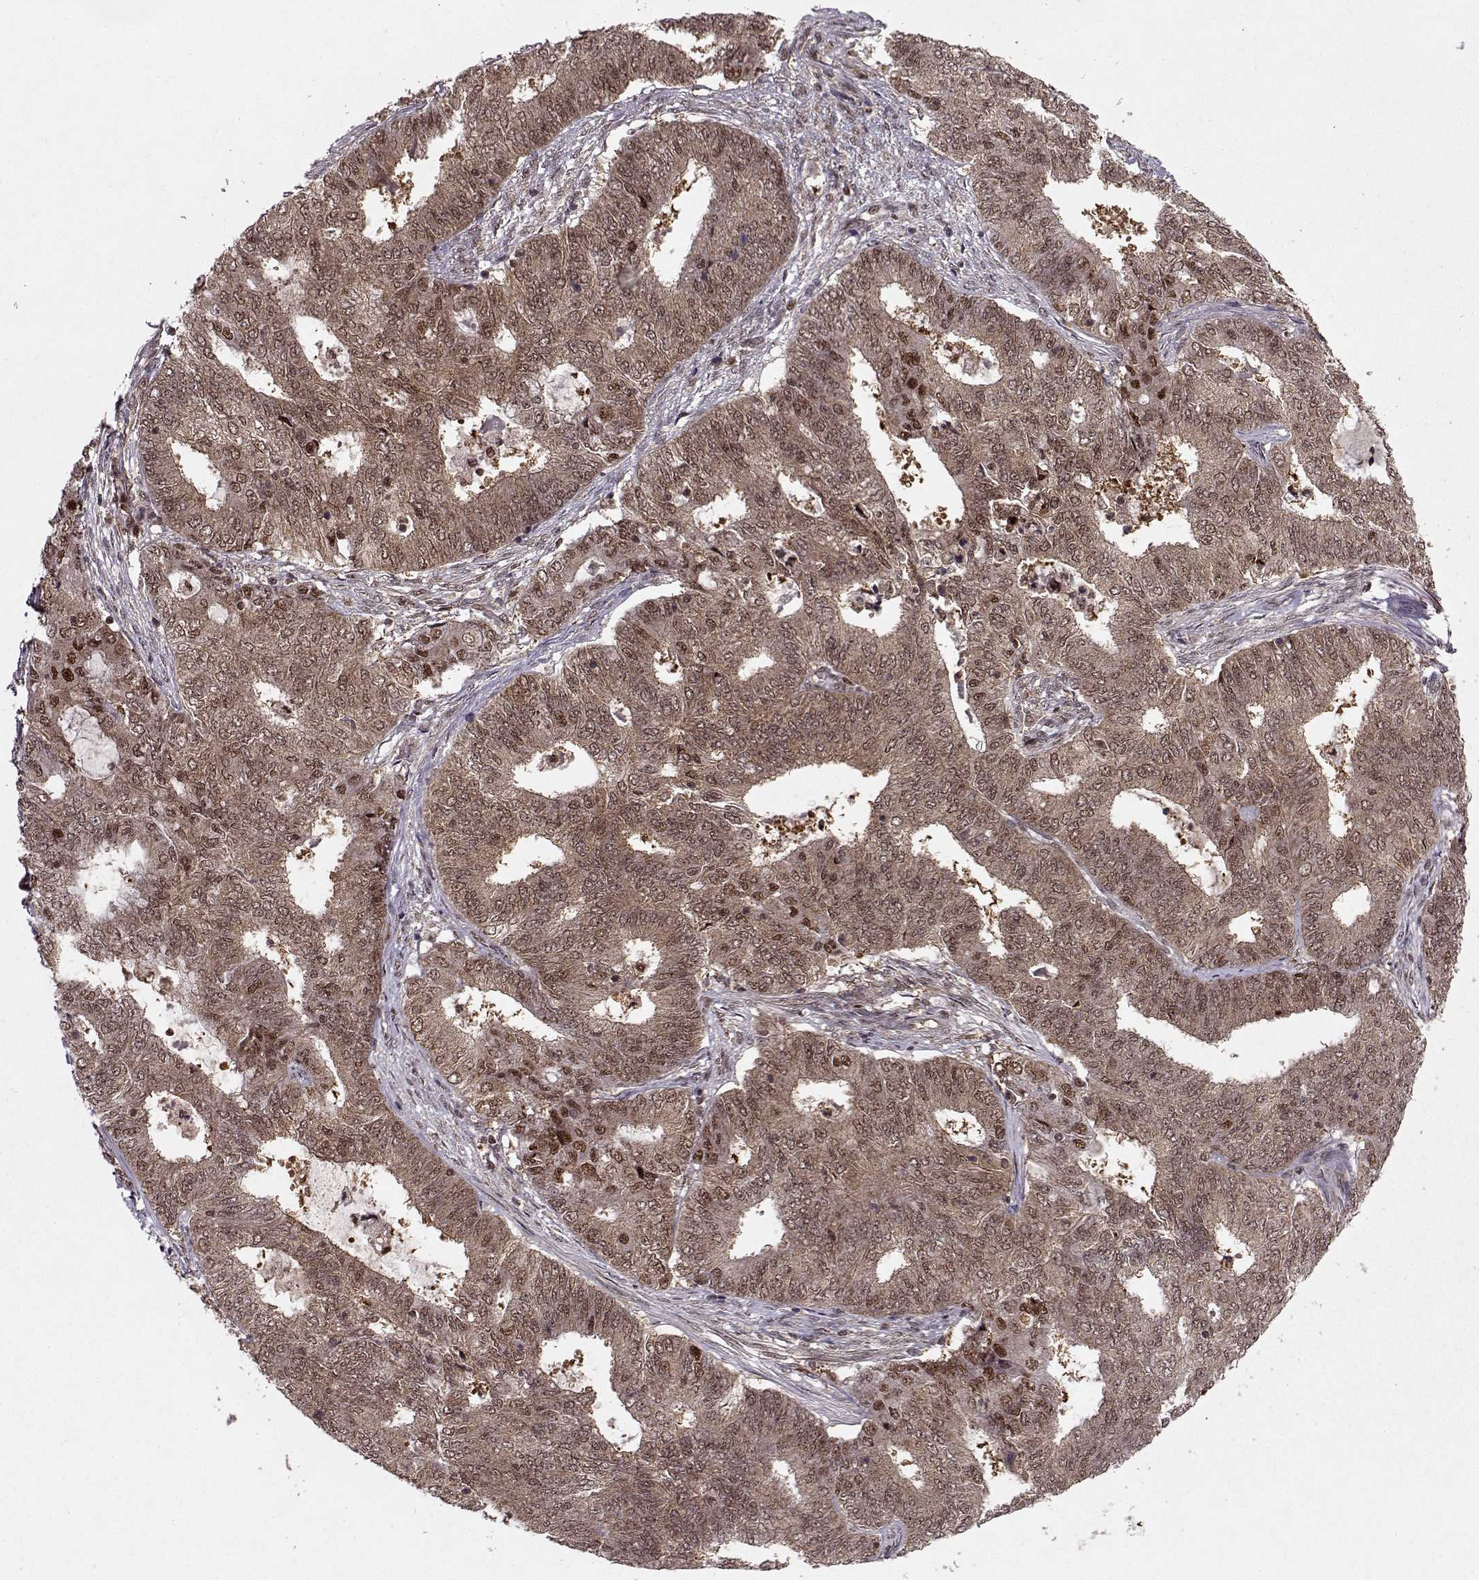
{"staining": {"intensity": "weak", "quantity": ">75%", "location": "cytoplasmic/membranous,nuclear"}, "tissue": "endometrial cancer", "cell_type": "Tumor cells", "image_type": "cancer", "snomed": [{"axis": "morphology", "description": "Adenocarcinoma, NOS"}, {"axis": "topography", "description": "Endometrium"}], "caption": "A high-resolution histopathology image shows IHC staining of adenocarcinoma (endometrial), which reveals weak cytoplasmic/membranous and nuclear positivity in approximately >75% of tumor cells.", "gene": "PSMA7", "patient": {"sex": "female", "age": 62}}